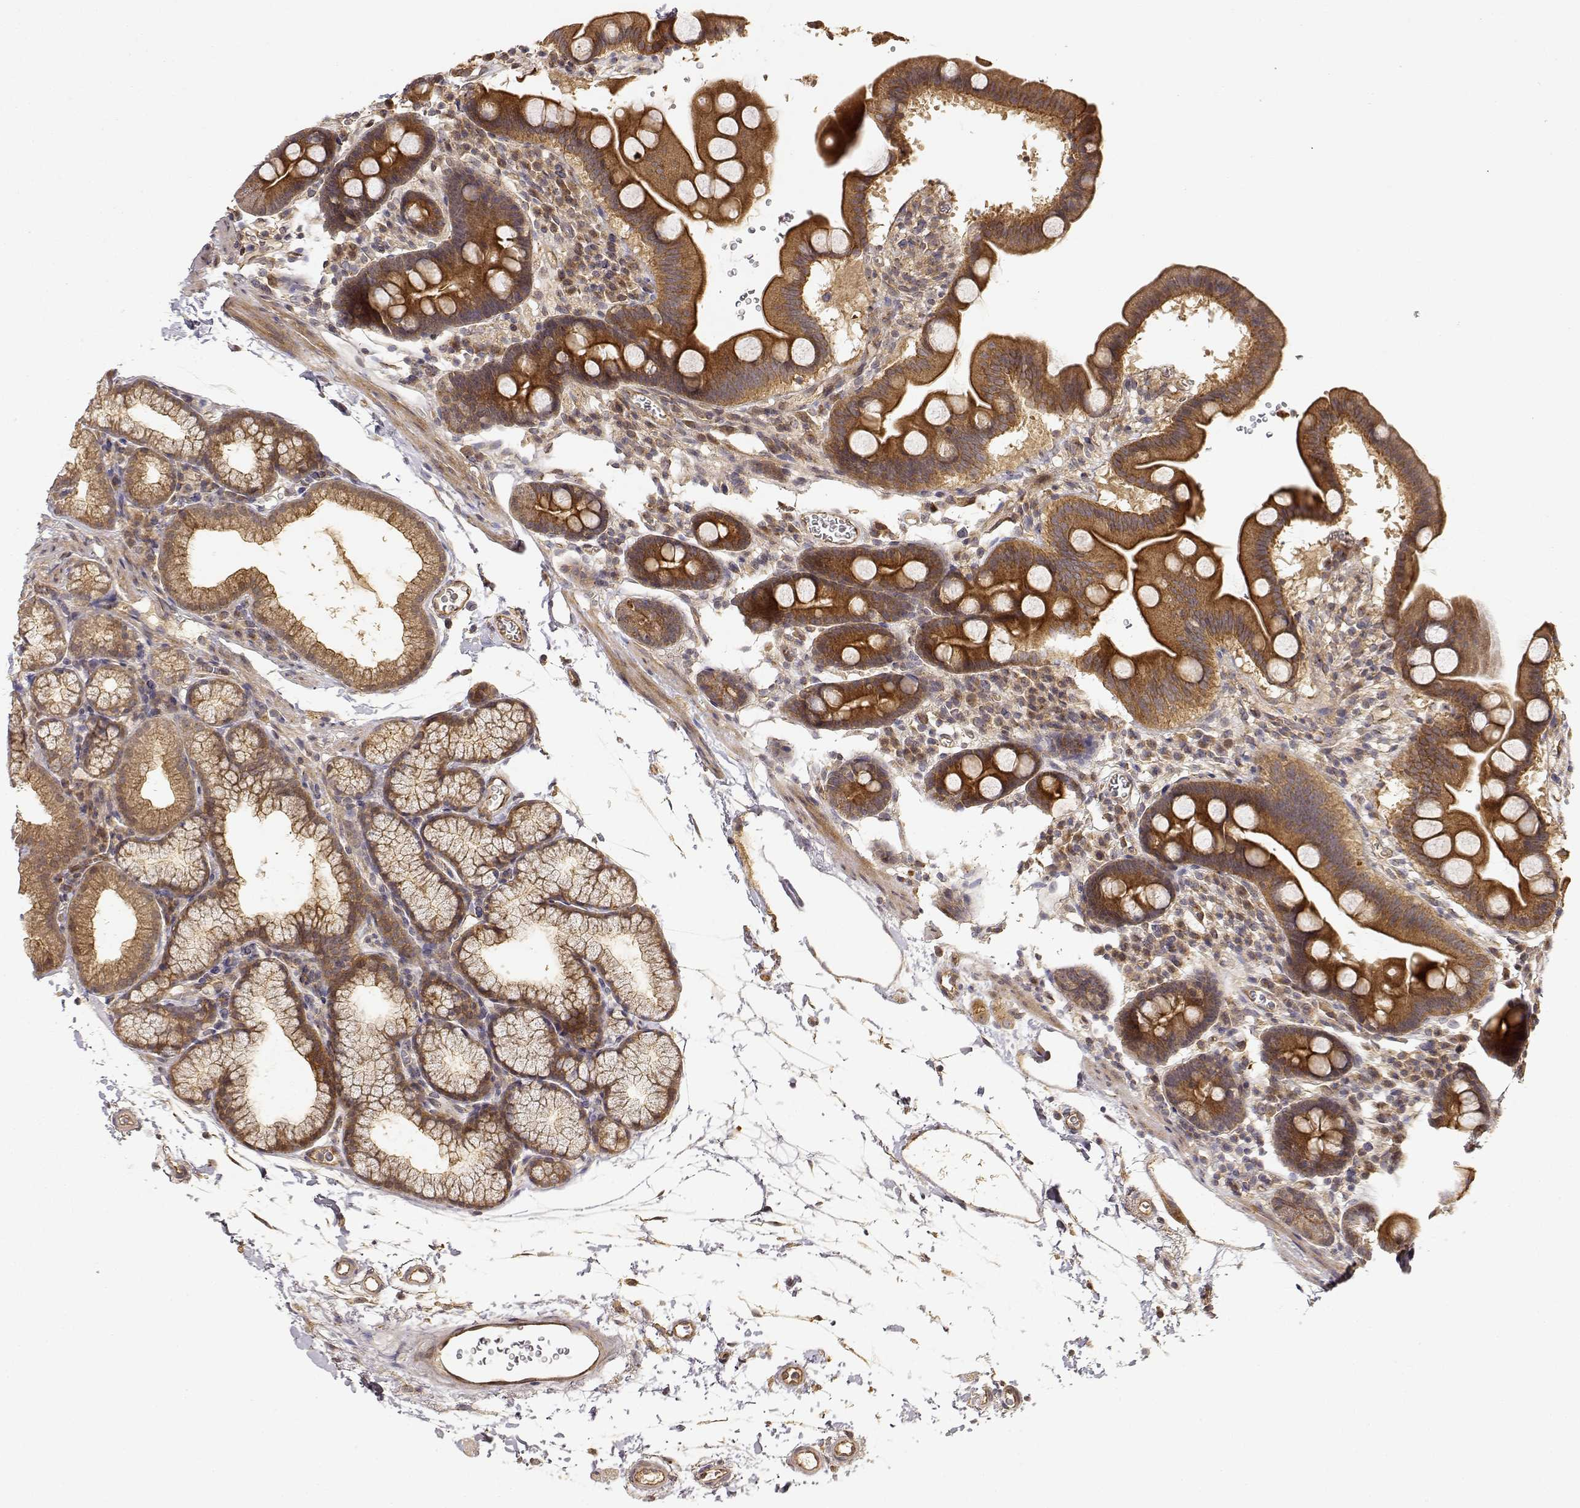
{"staining": {"intensity": "strong", "quantity": ">75%", "location": "cytoplasmic/membranous"}, "tissue": "duodenum", "cell_type": "Glandular cells", "image_type": "normal", "snomed": [{"axis": "morphology", "description": "Normal tissue, NOS"}, {"axis": "topography", "description": "Duodenum"}], "caption": "Brown immunohistochemical staining in unremarkable human duodenum shows strong cytoplasmic/membranous expression in approximately >75% of glandular cells.", "gene": "CDK5RAP2", "patient": {"sex": "male", "age": 59}}